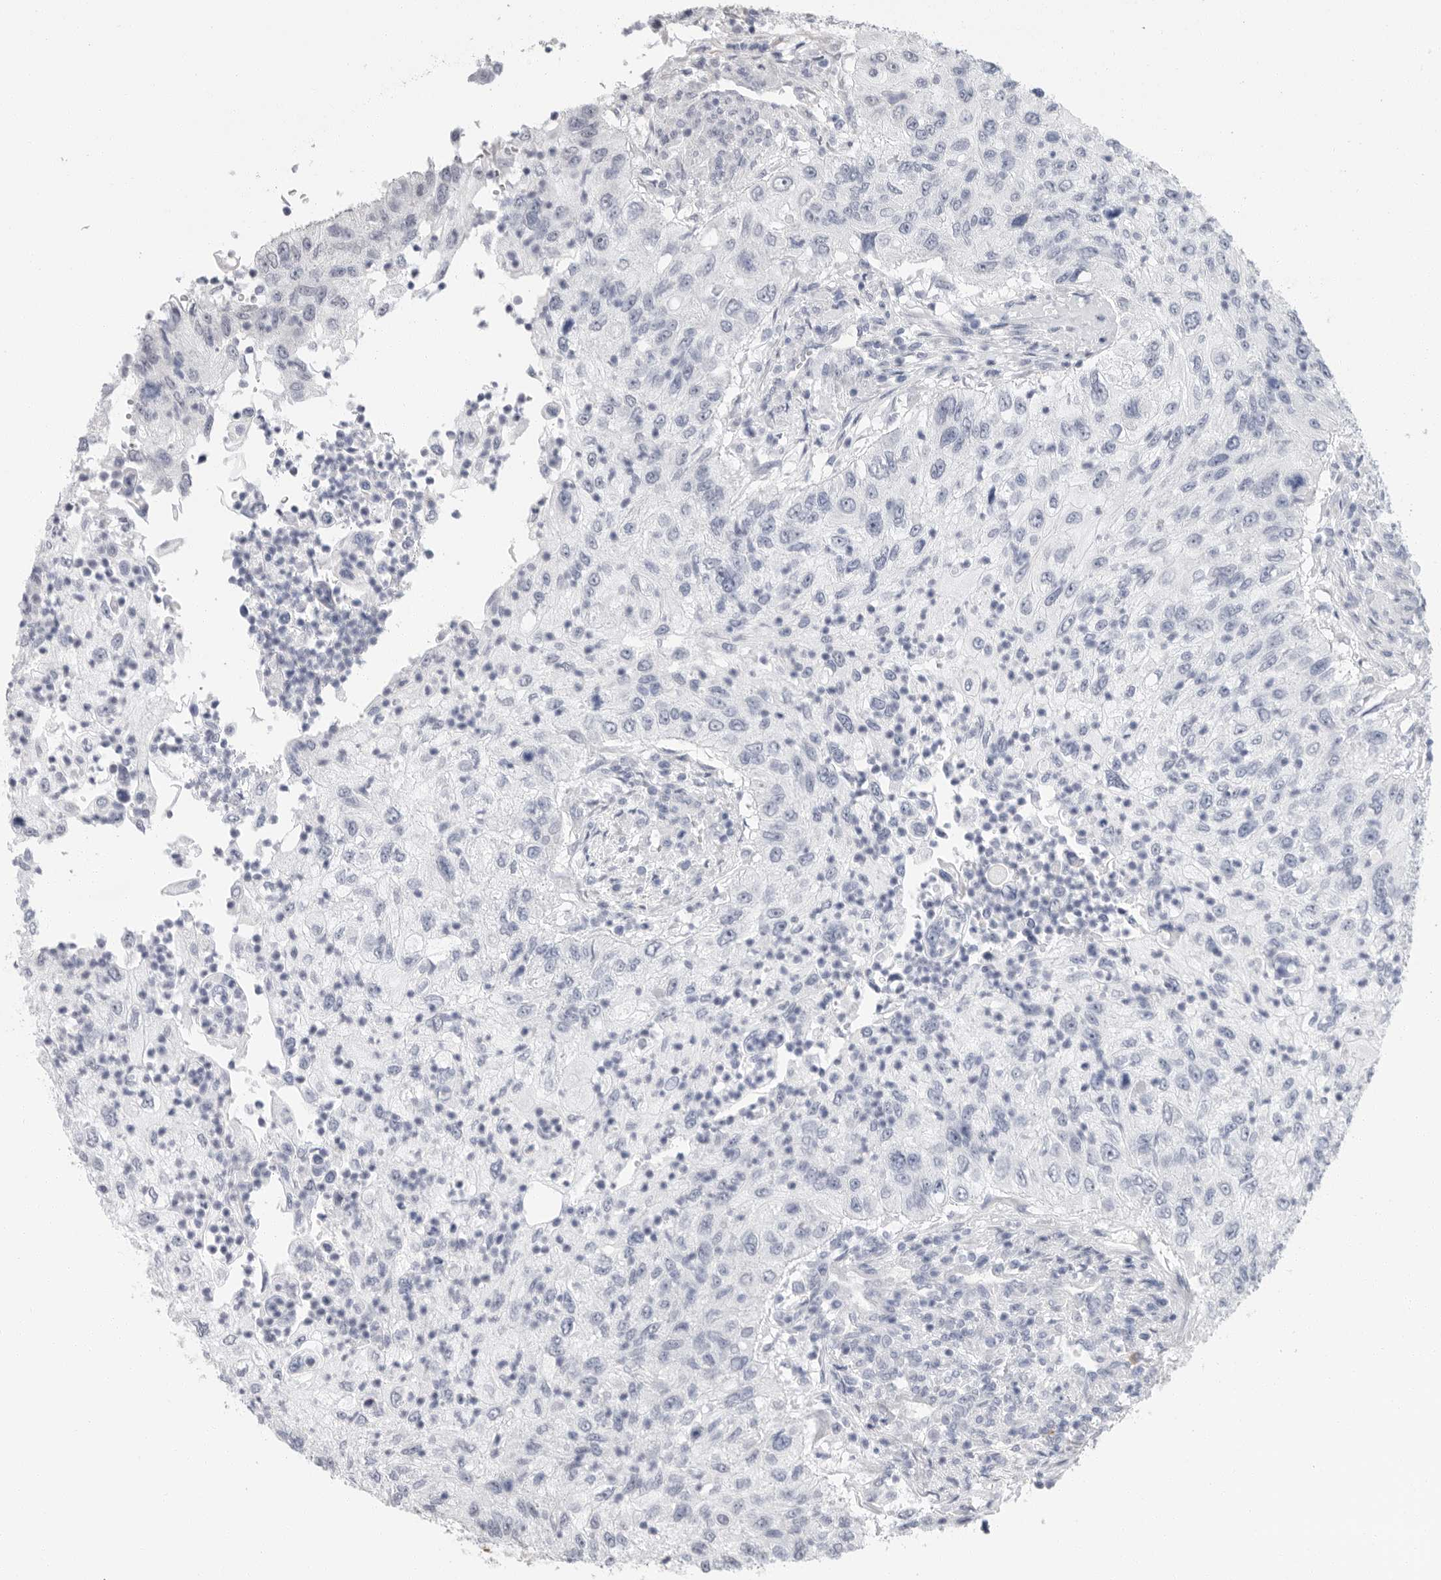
{"staining": {"intensity": "negative", "quantity": "none", "location": "none"}, "tissue": "urothelial cancer", "cell_type": "Tumor cells", "image_type": "cancer", "snomed": [{"axis": "morphology", "description": "Urothelial carcinoma, High grade"}, {"axis": "topography", "description": "Urinary bladder"}], "caption": "Immunohistochemistry (IHC) histopathology image of neoplastic tissue: urothelial cancer stained with DAB (3,3'-diaminobenzidine) demonstrates no significant protein expression in tumor cells. Brightfield microscopy of immunohistochemistry stained with DAB (brown) and hematoxylin (blue), captured at high magnification.", "gene": "ARHGEF10", "patient": {"sex": "female", "age": 60}}